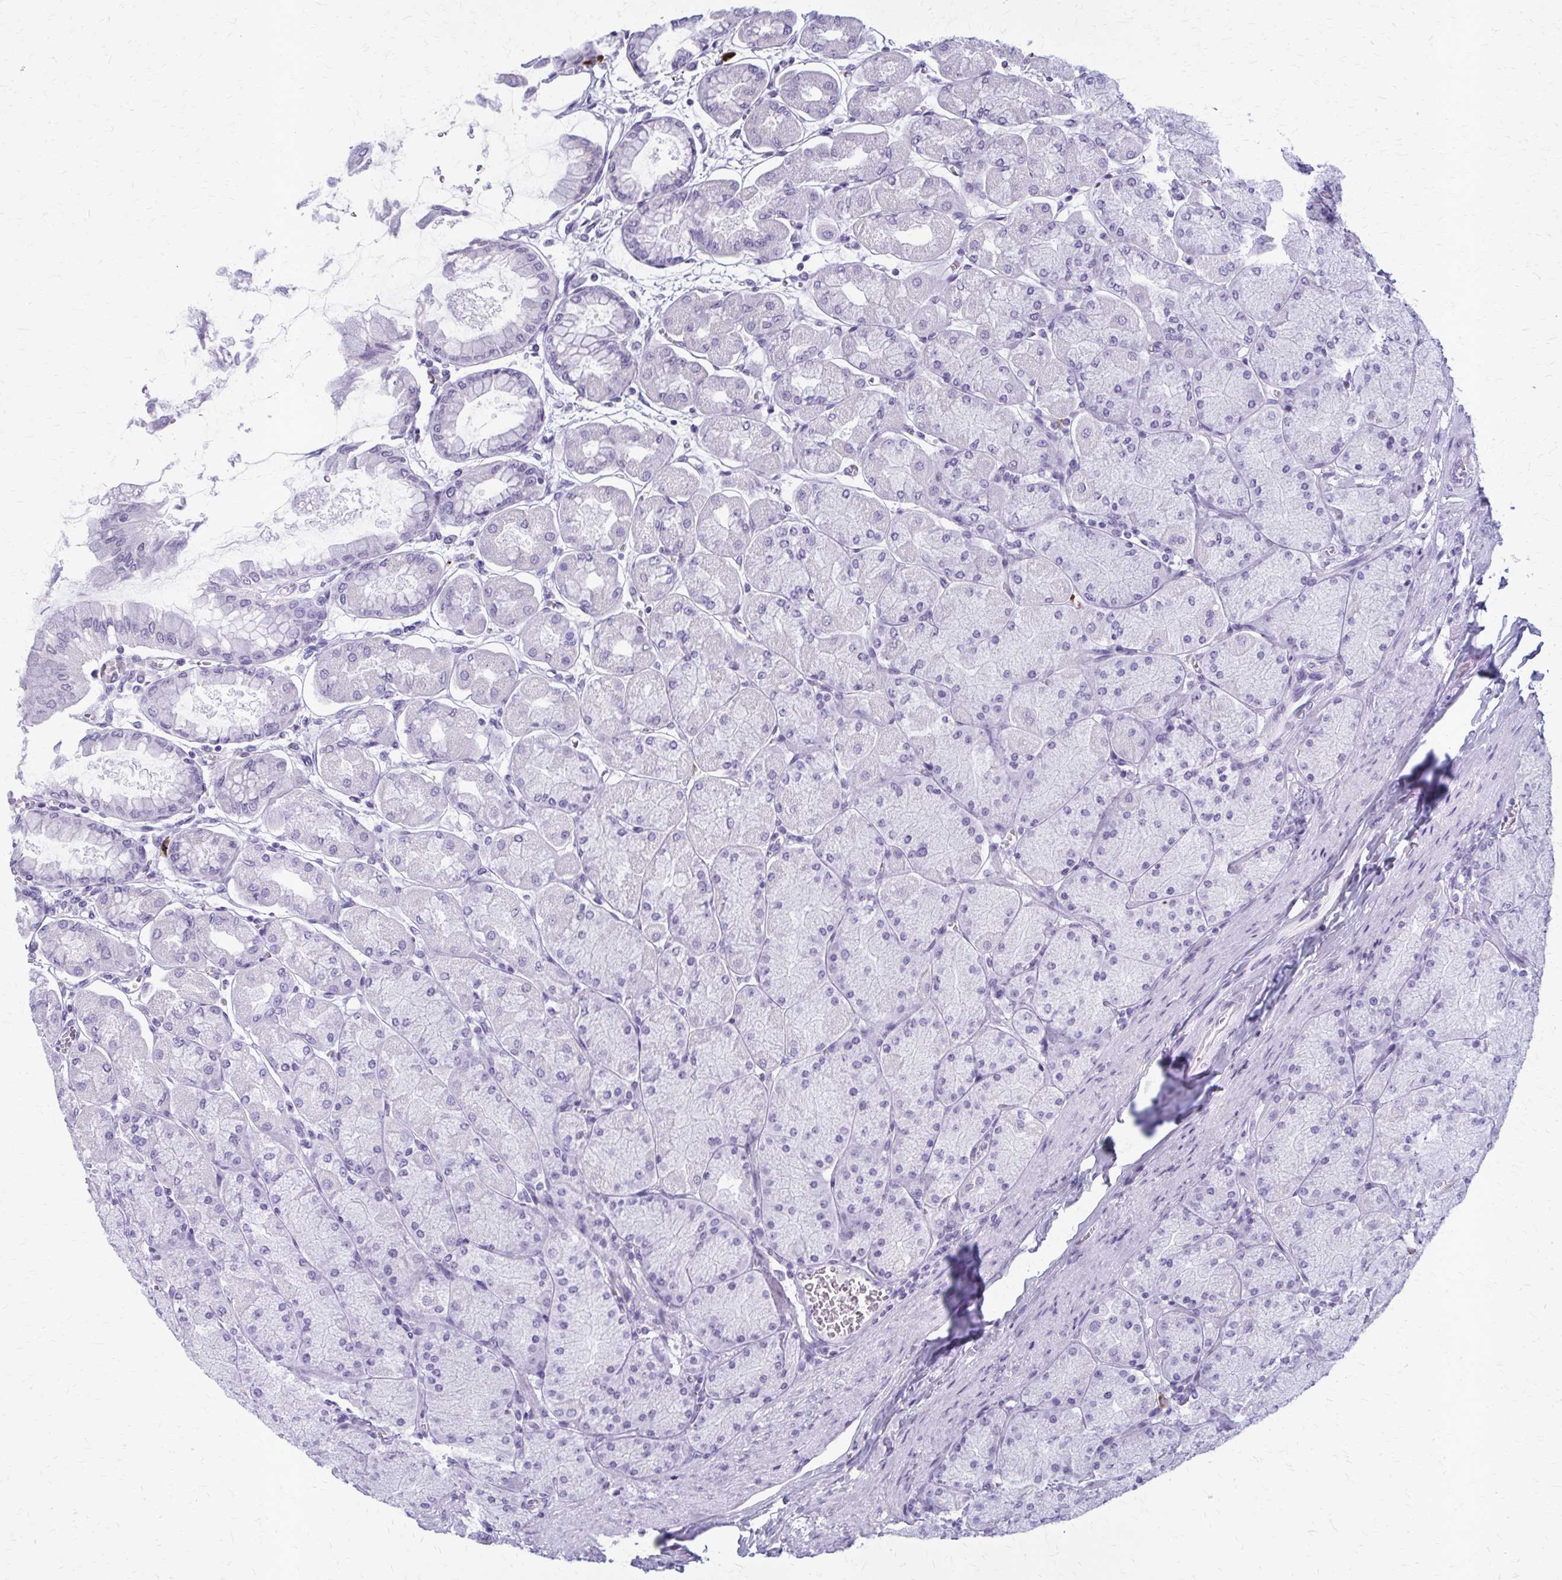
{"staining": {"intensity": "negative", "quantity": "none", "location": "none"}, "tissue": "stomach", "cell_type": "Glandular cells", "image_type": "normal", "snomed": [{"axis": "morphology", "description": "Normal tissue, NOS"}, {"axis": "topography", "description": "Stomach, upper"}], "caption": "IHC photomicrograph of benign human stomach stained for a protein (brown), which shows no staining in glandular cells. The staining was performed using DAB to visualize the protein expression in brown, while the nuclei were stained in blue with hematoxylin (Magnification: 20x).", "gene": "ZDHHC7", "patient": {"sex": "female", "age": 56}}